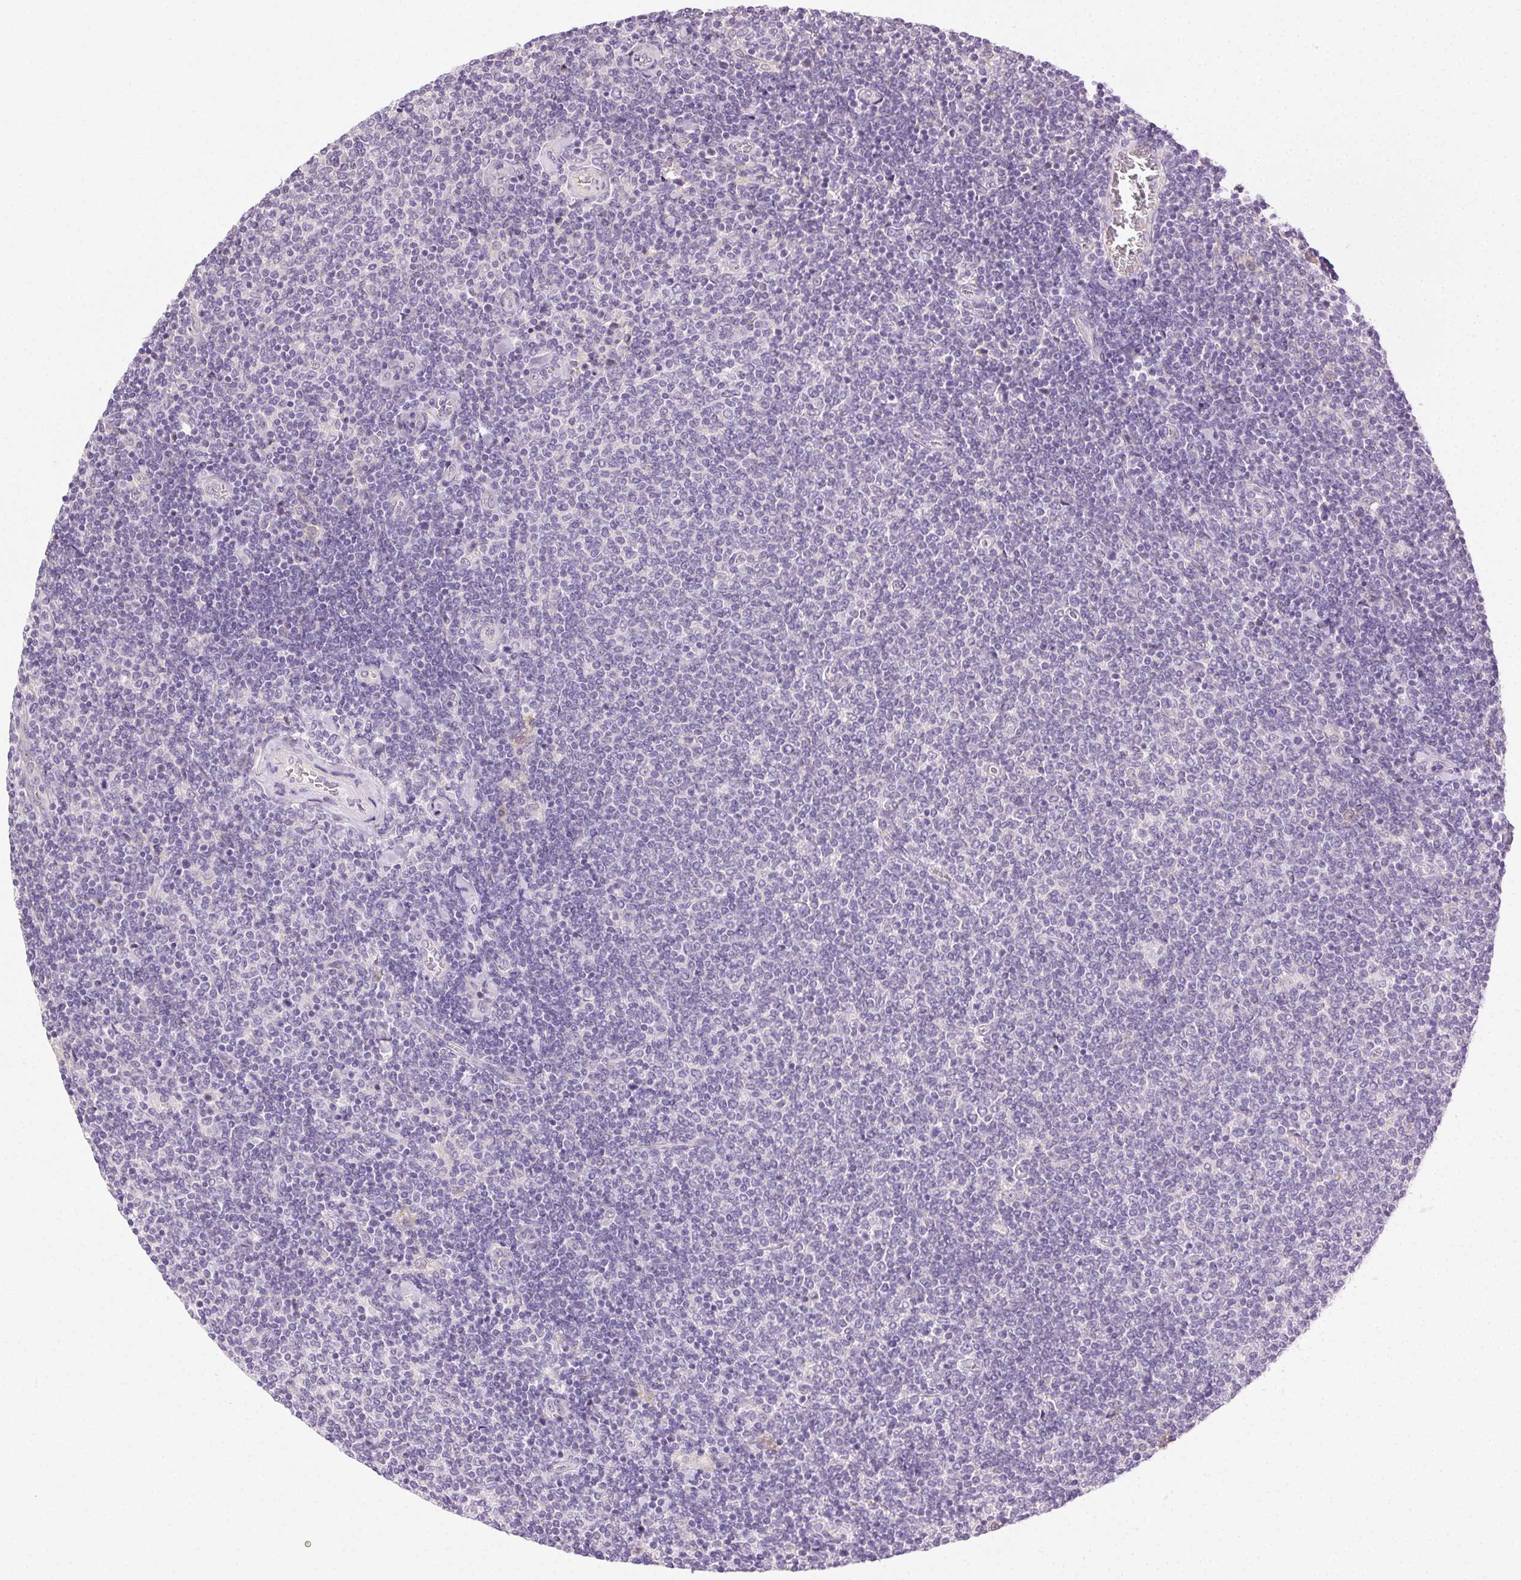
{"staining": {"intensity": "negative", "quantity": "none", "location": "none"}, "tissue": "lymphoma", "cell_type": "Tumor cells", "image_type": "cancer", "snomed": [{"axis": "morphology", "description": "Malignant lymphoma, non-Hodgkin's type, Low grade"}, {"axis": "topography", "description": "Lymph node"}], "caption": "IHC micrograph of malignant lymphoma, non-Hodgkin's type (low-grade) stained for a protein (brown), which exhibits no positivity in tumor cells.", "gene": "BPIFB2", "patient": {"sex": "male", "age": 52}}